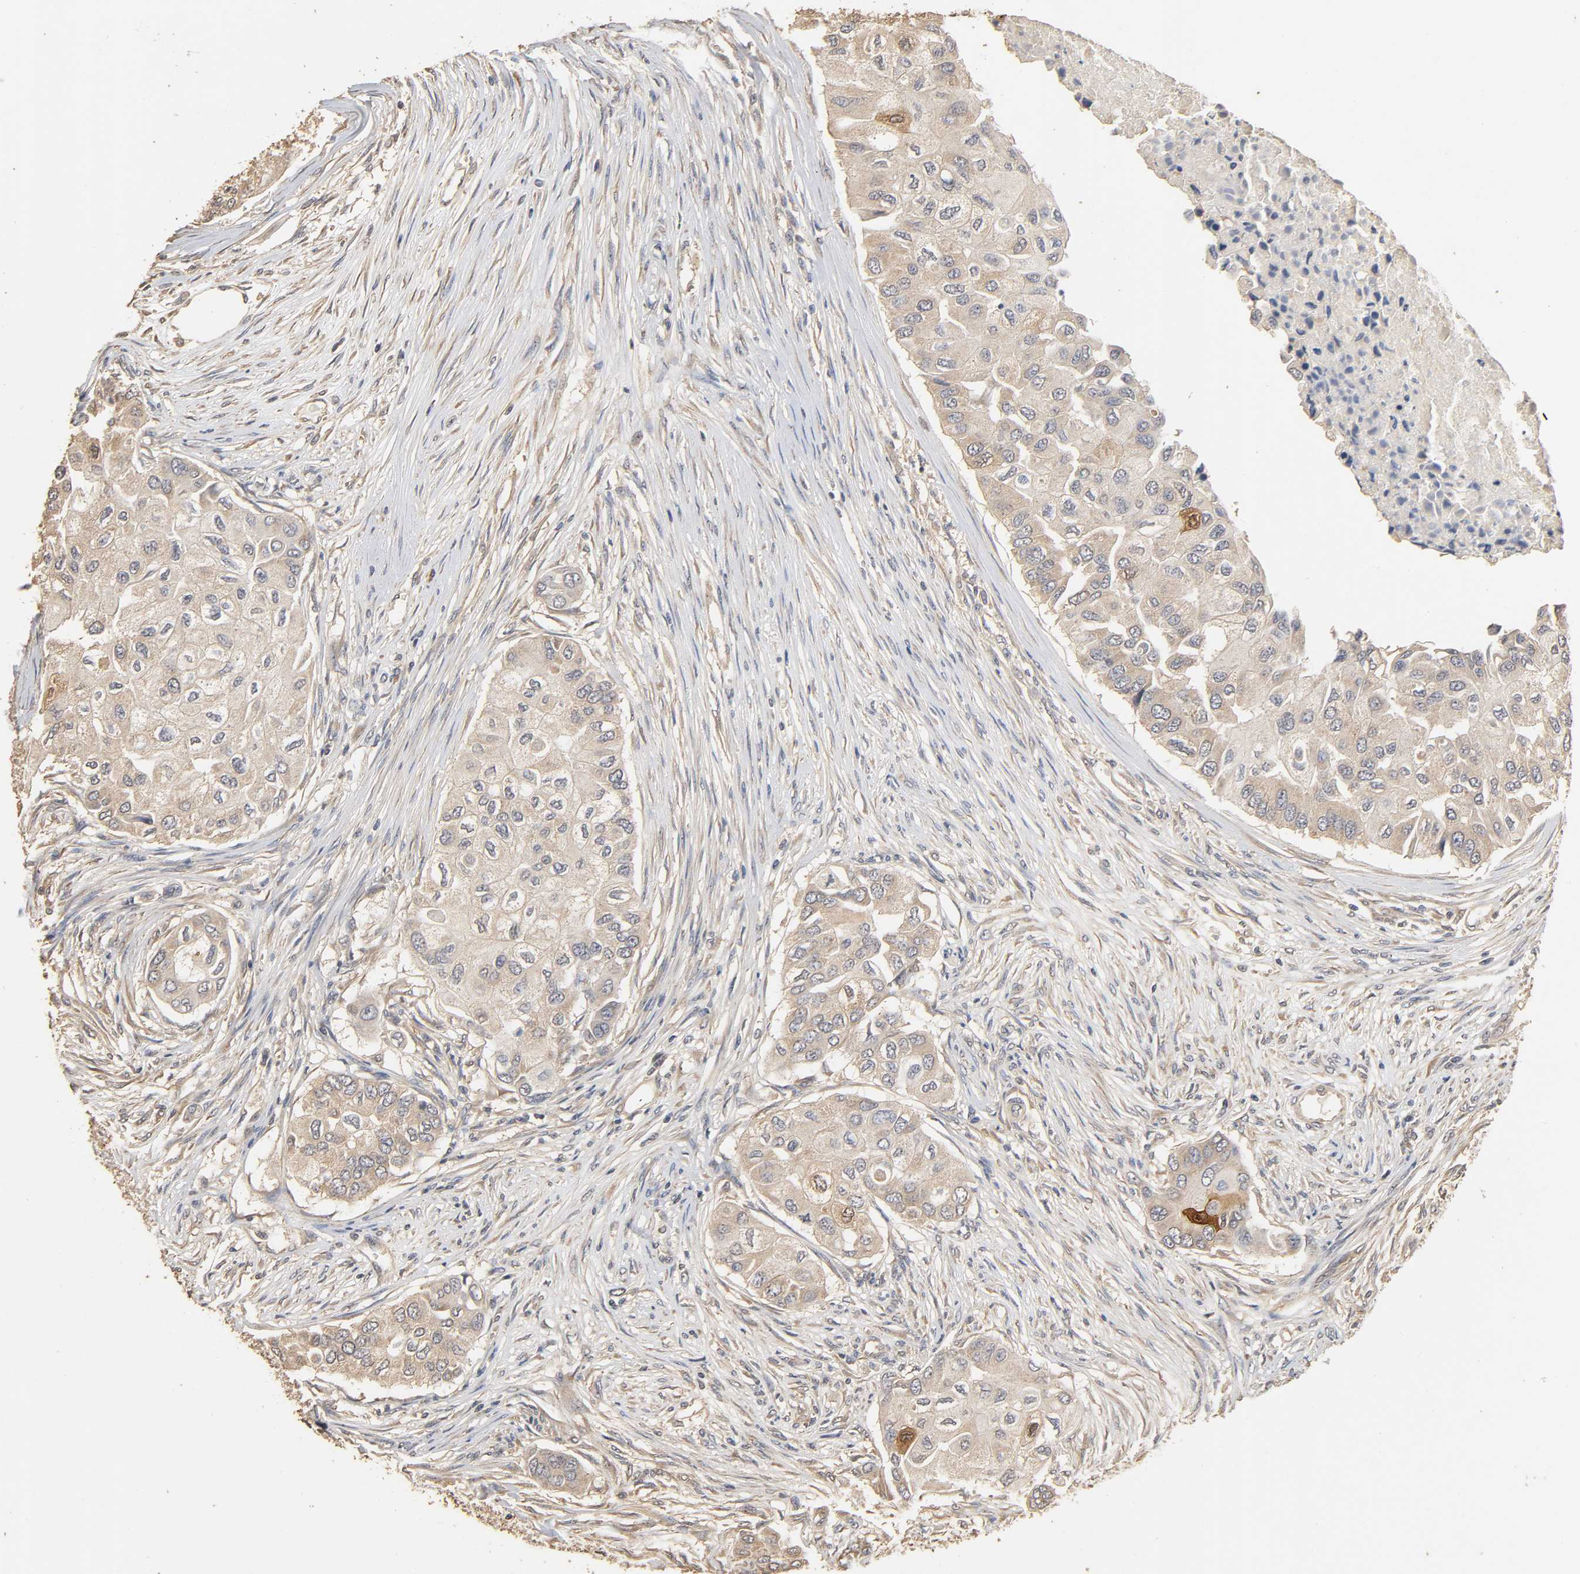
{"staining": {"intensity": "weak", "quantity": ">75%", "location": "cytoplasmic/membranous"}, "tissue": "breast cancer", "cell_type": "Tumor cells", "image_type": "cancer", "snomed": [{"axis": "morphology", "description": "Normal tissue, NOS"}, {"axis": "morphology", "description": "Duct carcinoma"}, {"axis": "topography", "description": "Breast"}], "caption": "Invasive ductal carcinoma (breast) tissue reveals weak cytoplasmic/membranous positivity in about >75% of tumor cells", "gene": "ARHGEF7", "patient": {"sex": "female", "age": 49}}